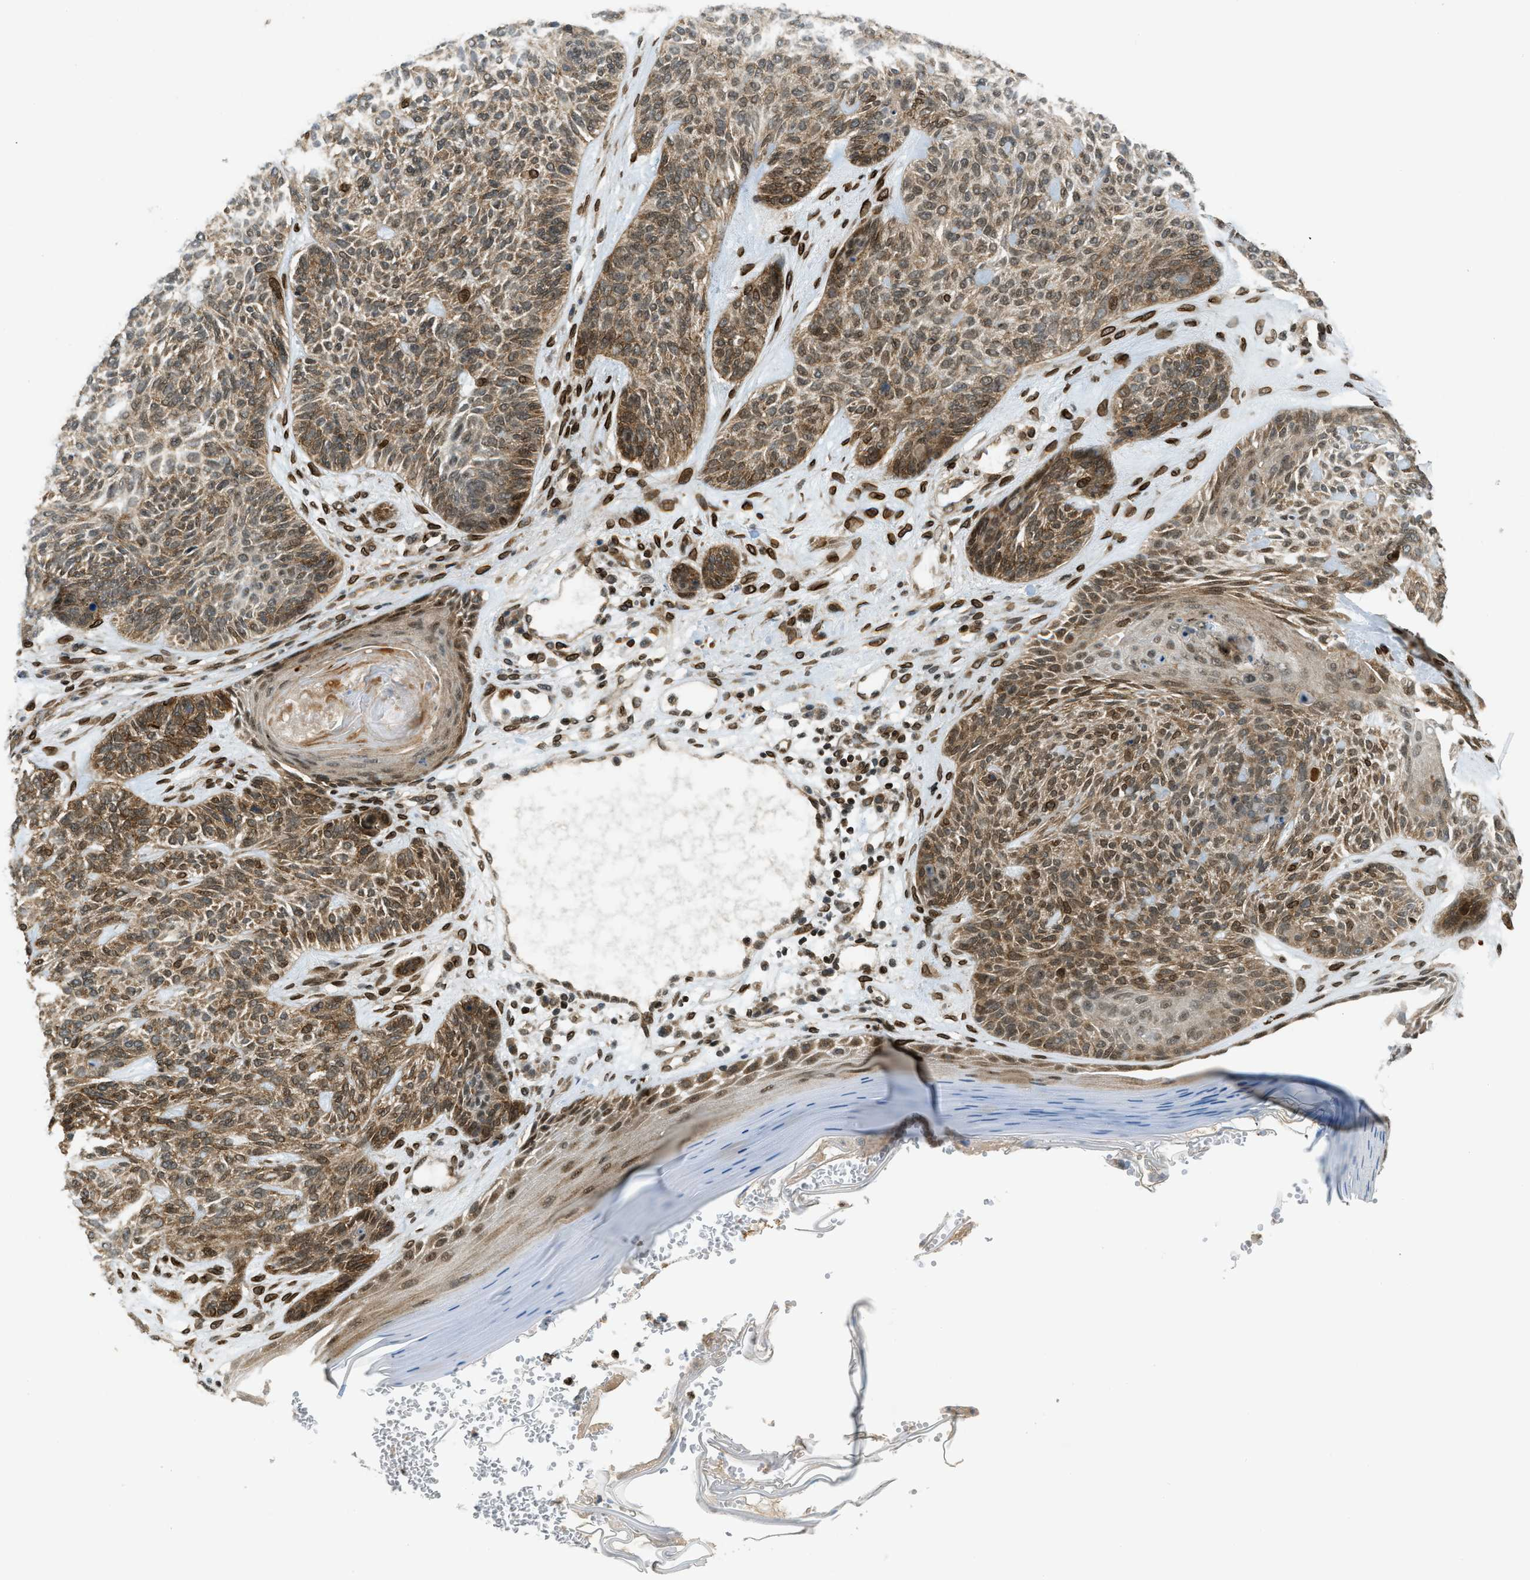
{"staining": {"intensity": "moderate", "quantity": ">75%", "location": "cytoplasmic/membranous,nuclear"}, "tissue": "skin cancer", "cell_type": "Tumor cells", "image_type": "cancer", "snomed": [{"axis": "morphology", "description": "Basal cell carcinoma"}, {"axis": "topography", "description": "Skin"}], "caption": "Protein analysis of basal cell carcinoma (skin) tissue exhibits moderate cytoplasmic/membranous and nuclear staining in about >75% of tumor cells.", "gene": "SYNE1", "patient": {"sex": "male", "age": 55}}